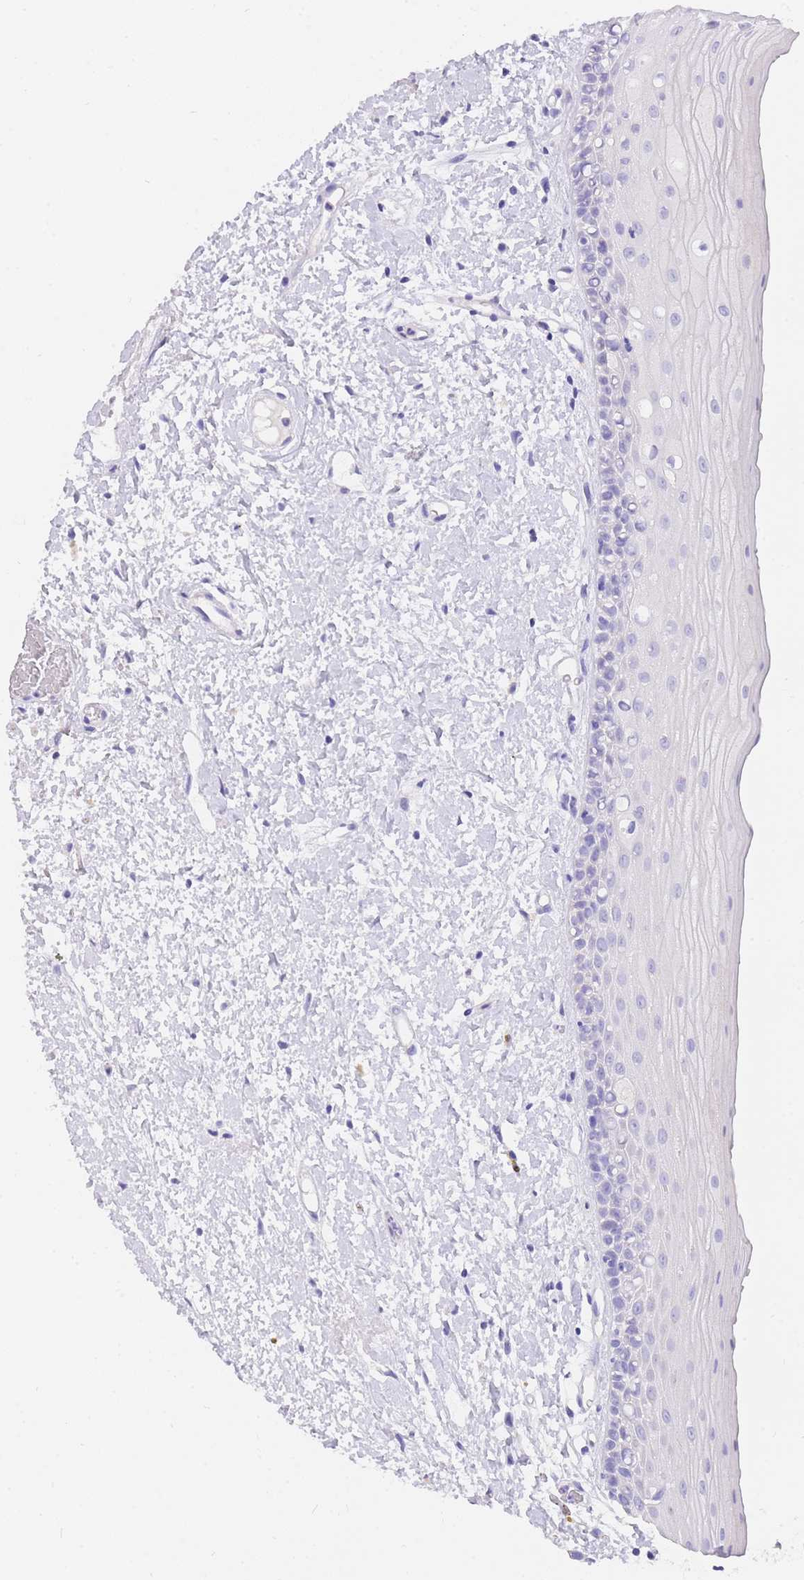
{"staining": {"intensity": "negative", "quantity": "none", "location": "none"}, "tissue": "oral mucosa", "cell_type": "Squamous epithelial cells", "image_type": "normal", "snomed": [{"axis": "morphology", "description": "Normal tissue, NOS"}, {"axis": "topography", "description": "Oral tissue"}], "caption": "DAB (3,3'-diaminobenzidine) immunohistochemical staining of unremarkable oral mucosa displays no significant positivity in squamous epithelial cells. (Immunohistochemistry, brightfield microscopy, high magnification).", "gene": "UPK1A", "patient": {"sex": "female", "age": 76}}